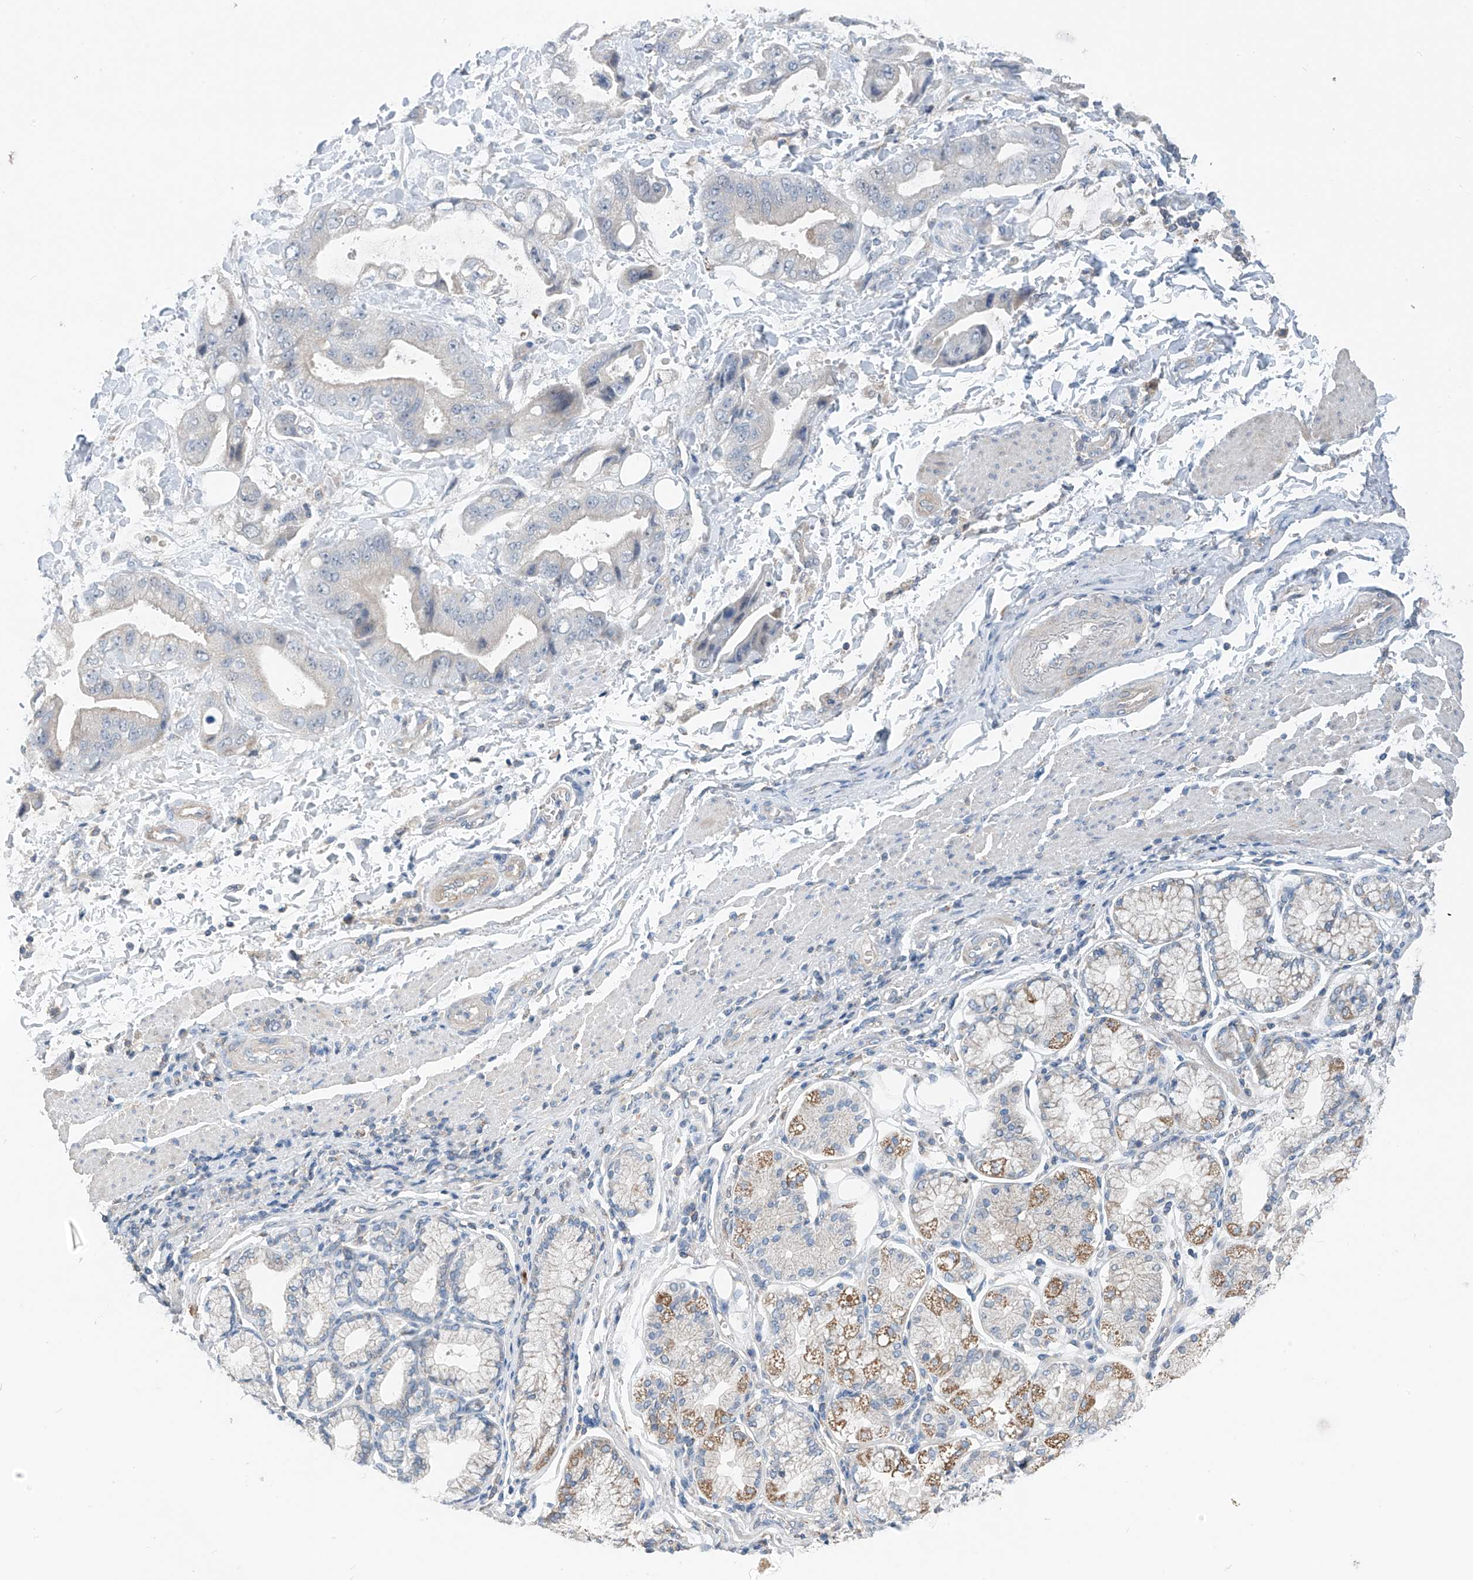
{"staining": {"intensity": "negative", "quantity": "none", "location": "none"}, "tissue": "stomach cancer", "cell_type": "Tumor cells", "image_type": "cancer", "snomed": [{"axis": "morphology", "description": "Adenocarcinoma, NOS"}, {"axis": "topography", "description": "Stomach"}], "caption": "Adenocarcinoma (stomach) was stained to show a protein in brown. There is no significant positivity in tumor cells.", "gene": "SYN3", "patient": {"sex": "male", "age": 62}}